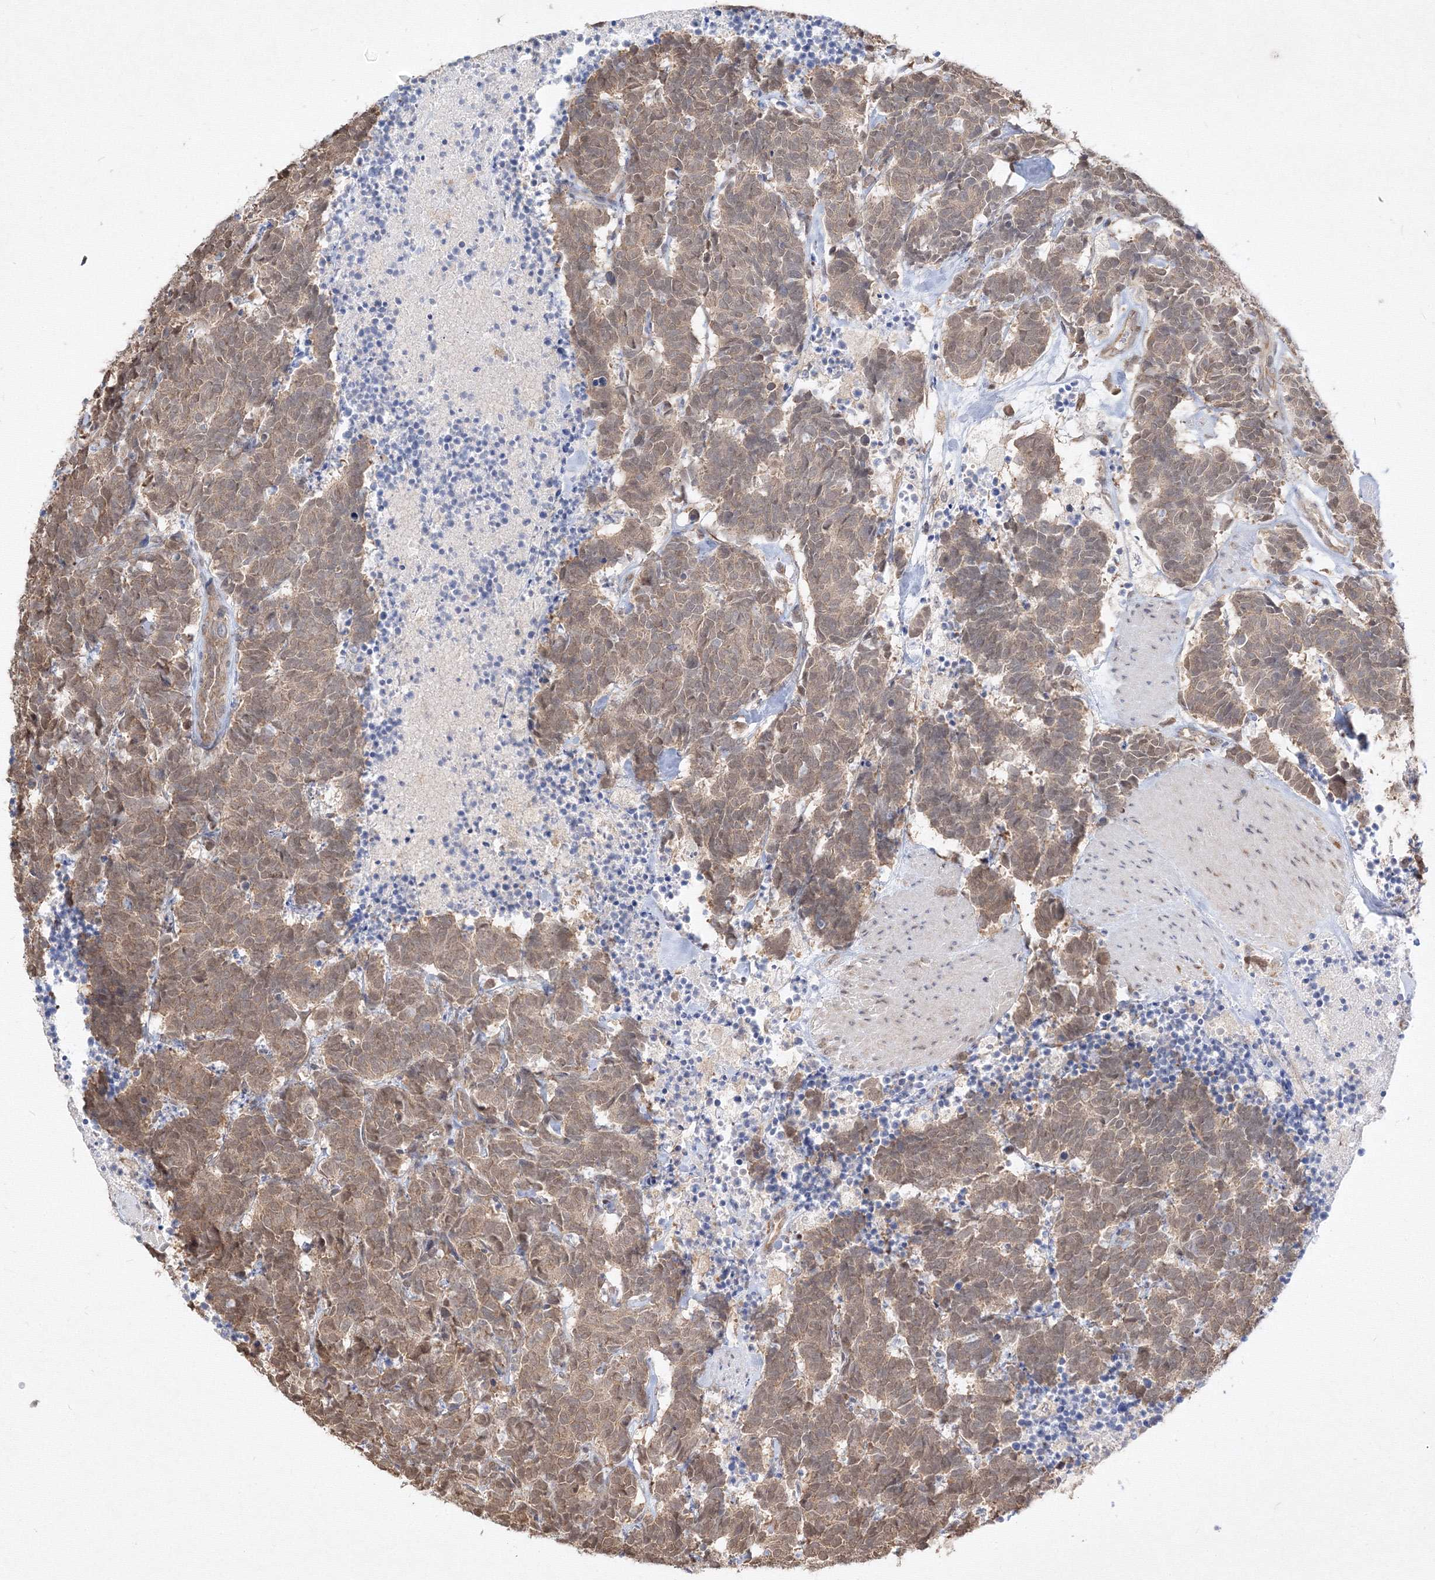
{"staining": {"intensity": "moderate", "quantity": ">75%", "location": "cytoplasmic/membranous,nuclear"}, "tissue": "carcinoid", "cell_type": "Tumor cells", "image_type": "cancer", "snomed": [{"axis": "morphology", "description": "Carcinoma, NOS"}, {"axis": "morphology", "description": "Carcinoid, malignant, NOS"}, {"axis": "topography", "description": "Urinary bladder"}], "caption": "Protein staining of carcinoid tissue reveals moderate cytoplasmic/membranous and nuclear positivity in about >75% of tumor cells.", "gene": "FBXL8", "patient": {"sex": "male", "age": 57}}